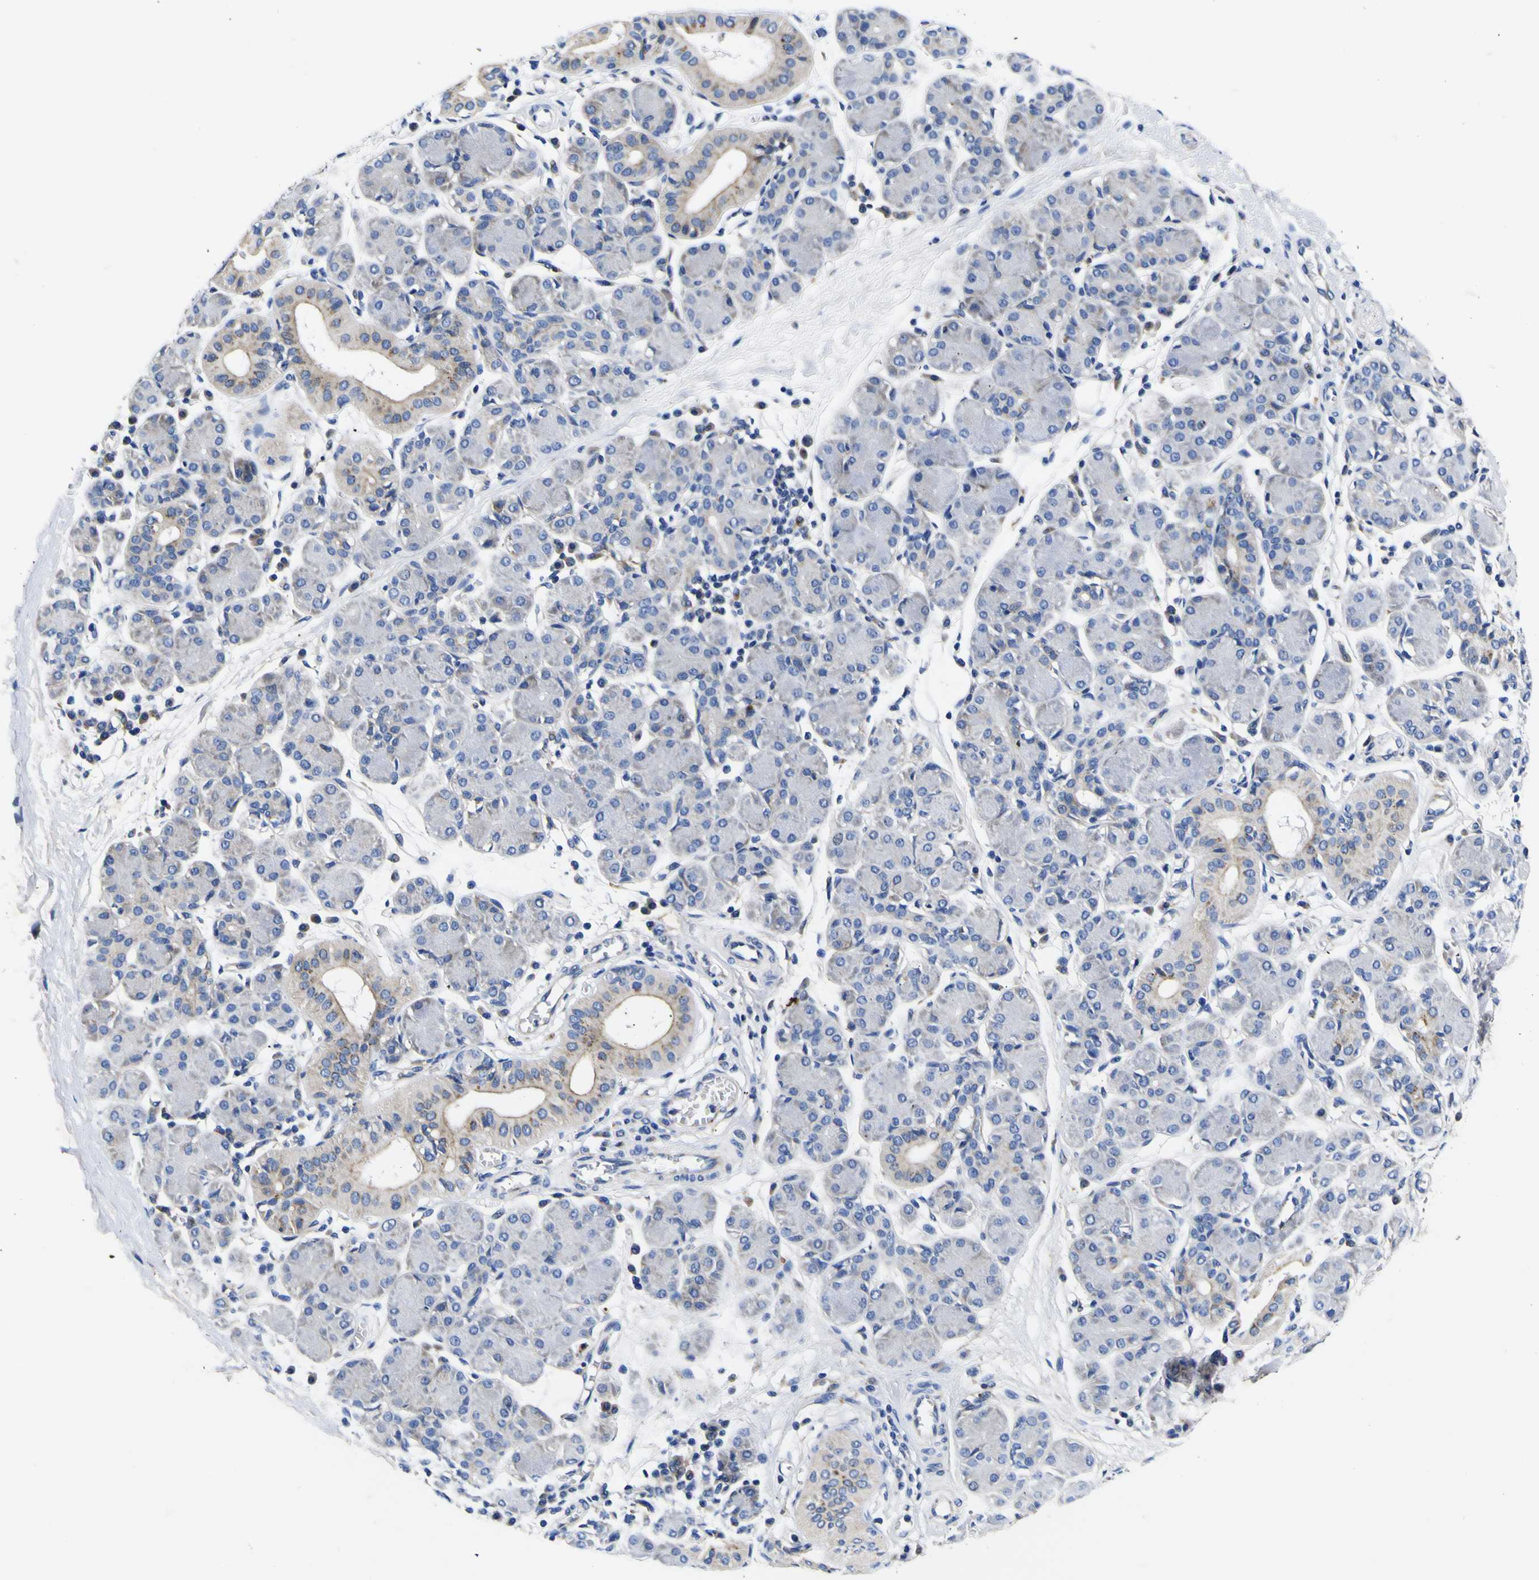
{"staining": {"intensity": "negative", "quantity": "none", "location": "none"}, "tissue": "salivary gland", "cell_type": "Glandular cells", "image_type": "normal", "snomed": [{"axis": "morphology", "description": "Normal tissue, NOS"}, {"axis": "topography", "description": "Salivary gland"}], "caption": "Protein analysis of unremarkable salivary gland reveals no significant staining in glandular cells.", "gene": "COA1", "patient": {"sex": "male", "age": 23}}